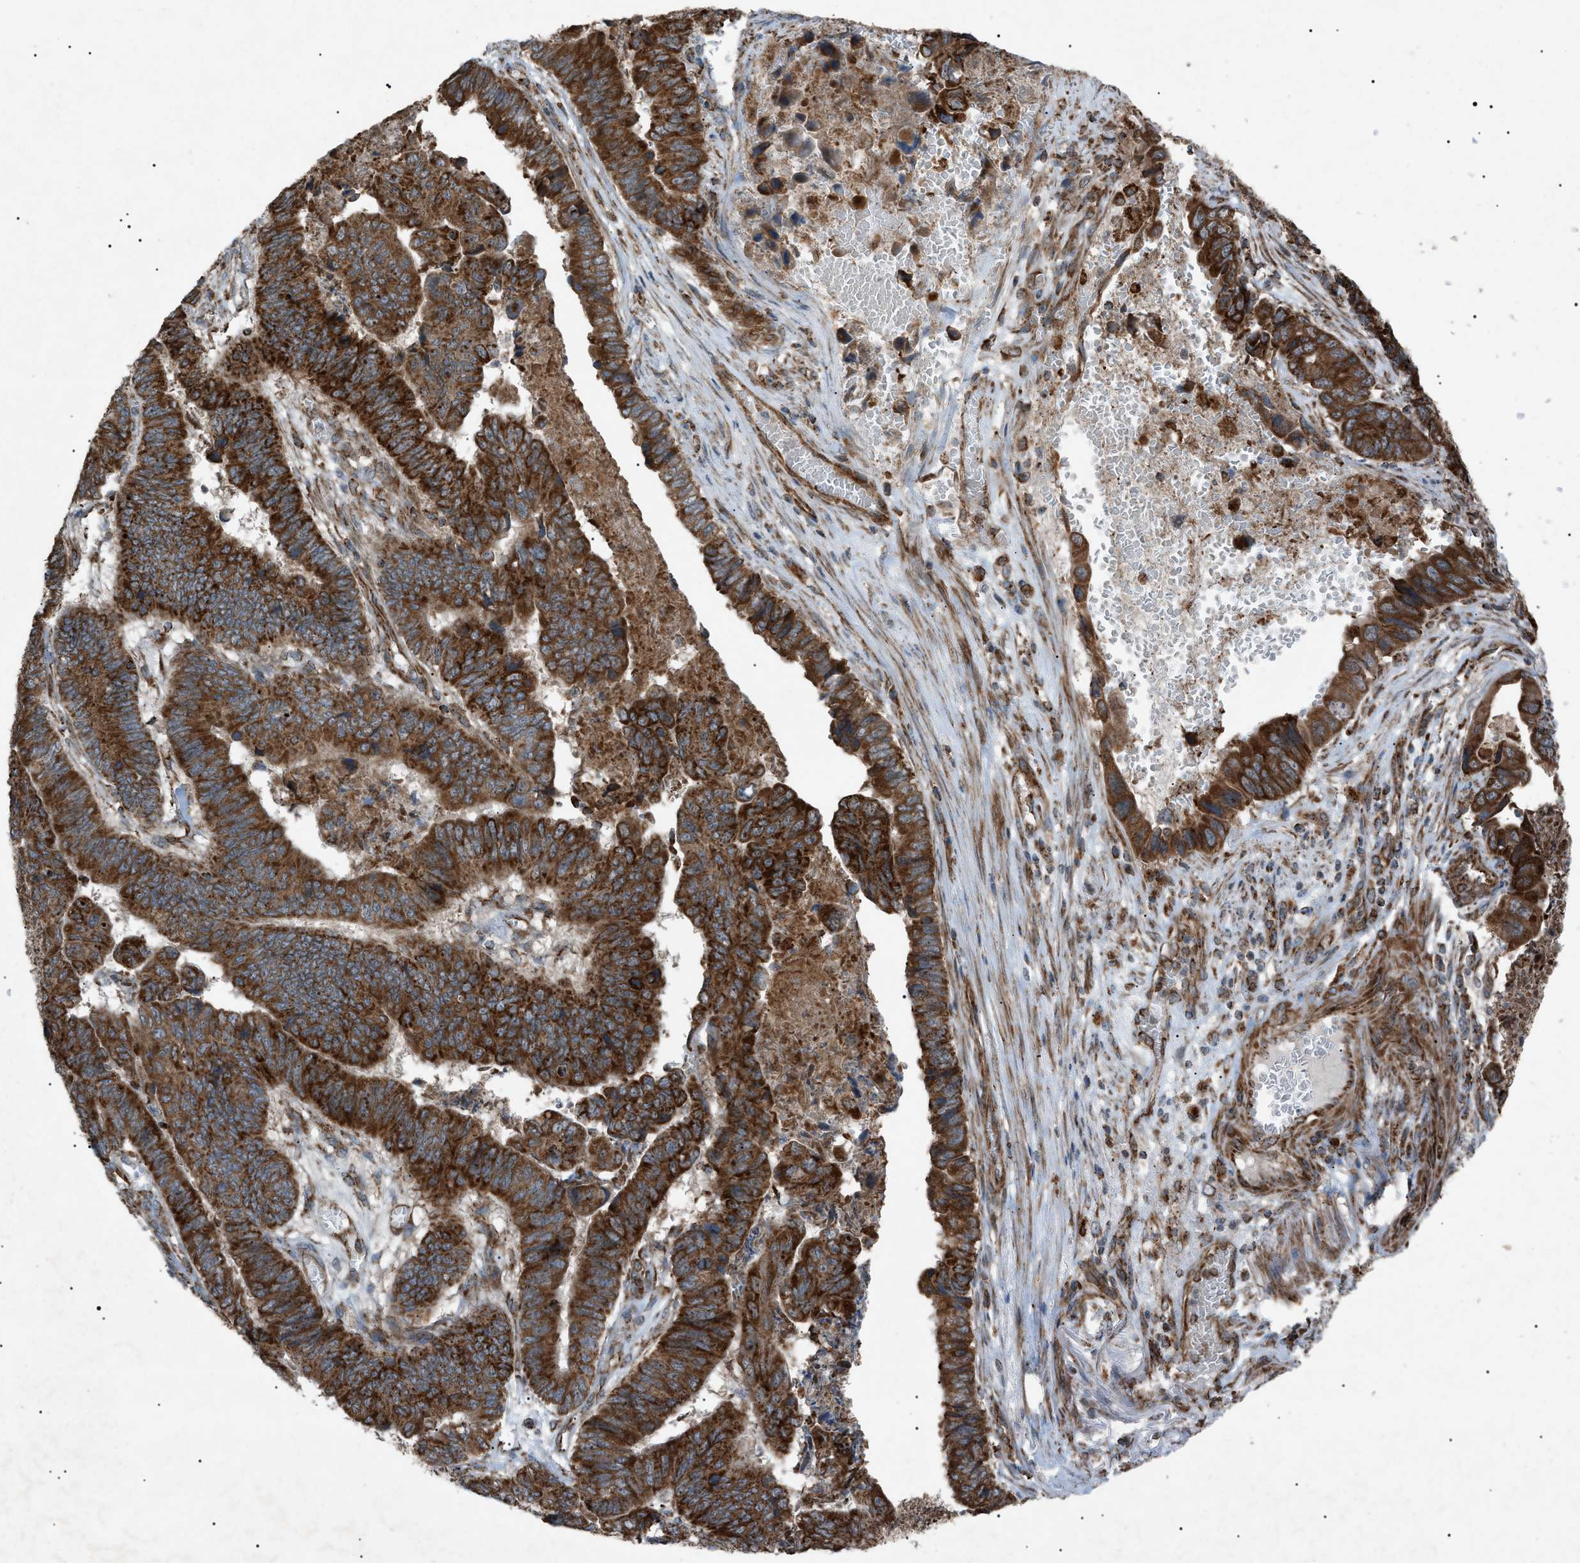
{"staining": {"intensity": "strong", "quantity": ">75%", "location": "cytoplasmic/membranous"}, "tissue": "stomach cancer", "cell_type": "Tumor cells", "image_type": "cancer", "snomed": [{"axis": "morphology", "description": "Adenocarcinoma, NOS"}, {"axis": "topography", "description": "Stomach, lower"}], "caption": "Tumor cells show strong cytoplasmic/membranous positivity in about >75% of cells in adenocarcinoma (stomach). The staining is performed using DAB brown chromogen to label protein expression. The nuclei are counter-stained blue using hematoxylin.", "gene": "C1GALT1C1", "patient": {"sex": "male", "age": 77}}